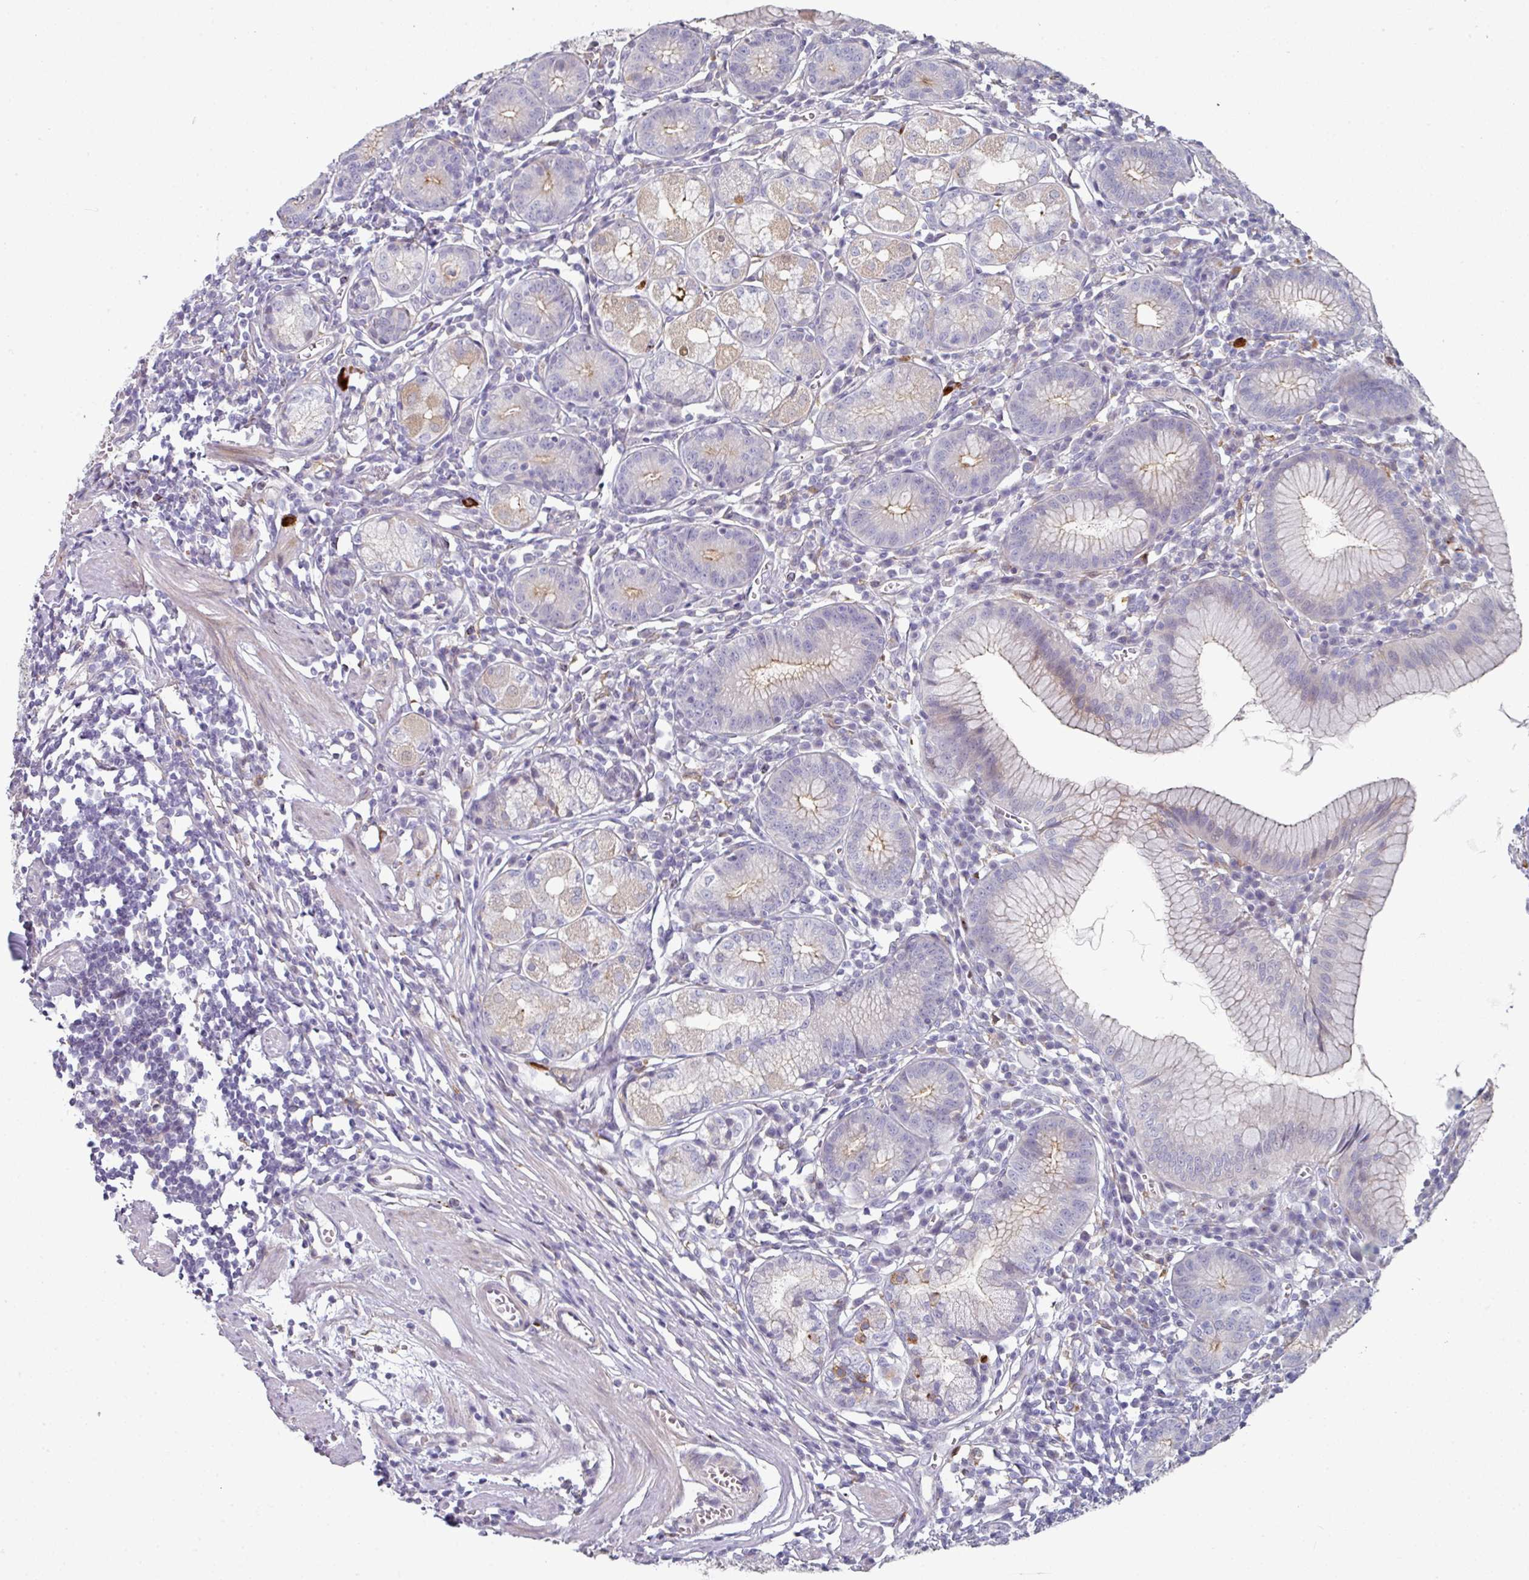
{"staining": {"intensity": "weak", "quantity": "<25%", "location": "cytoplasmic/membranous"}, "tissue": "stomach", "cell_type": "Glandular cells", "image_type": "normal", "snomed": [{"axis": "morphology", "description": "Normal tissue, NOS"}, {"axis": "topography", "description": "Stomach"}], "caption": "IHC image of benign stomach: human stomach stained with DAB demonstrates no significant protein staining in glandular cells.", "gene": "WSB2", "patient": {"sex": "male", "age": 55}}